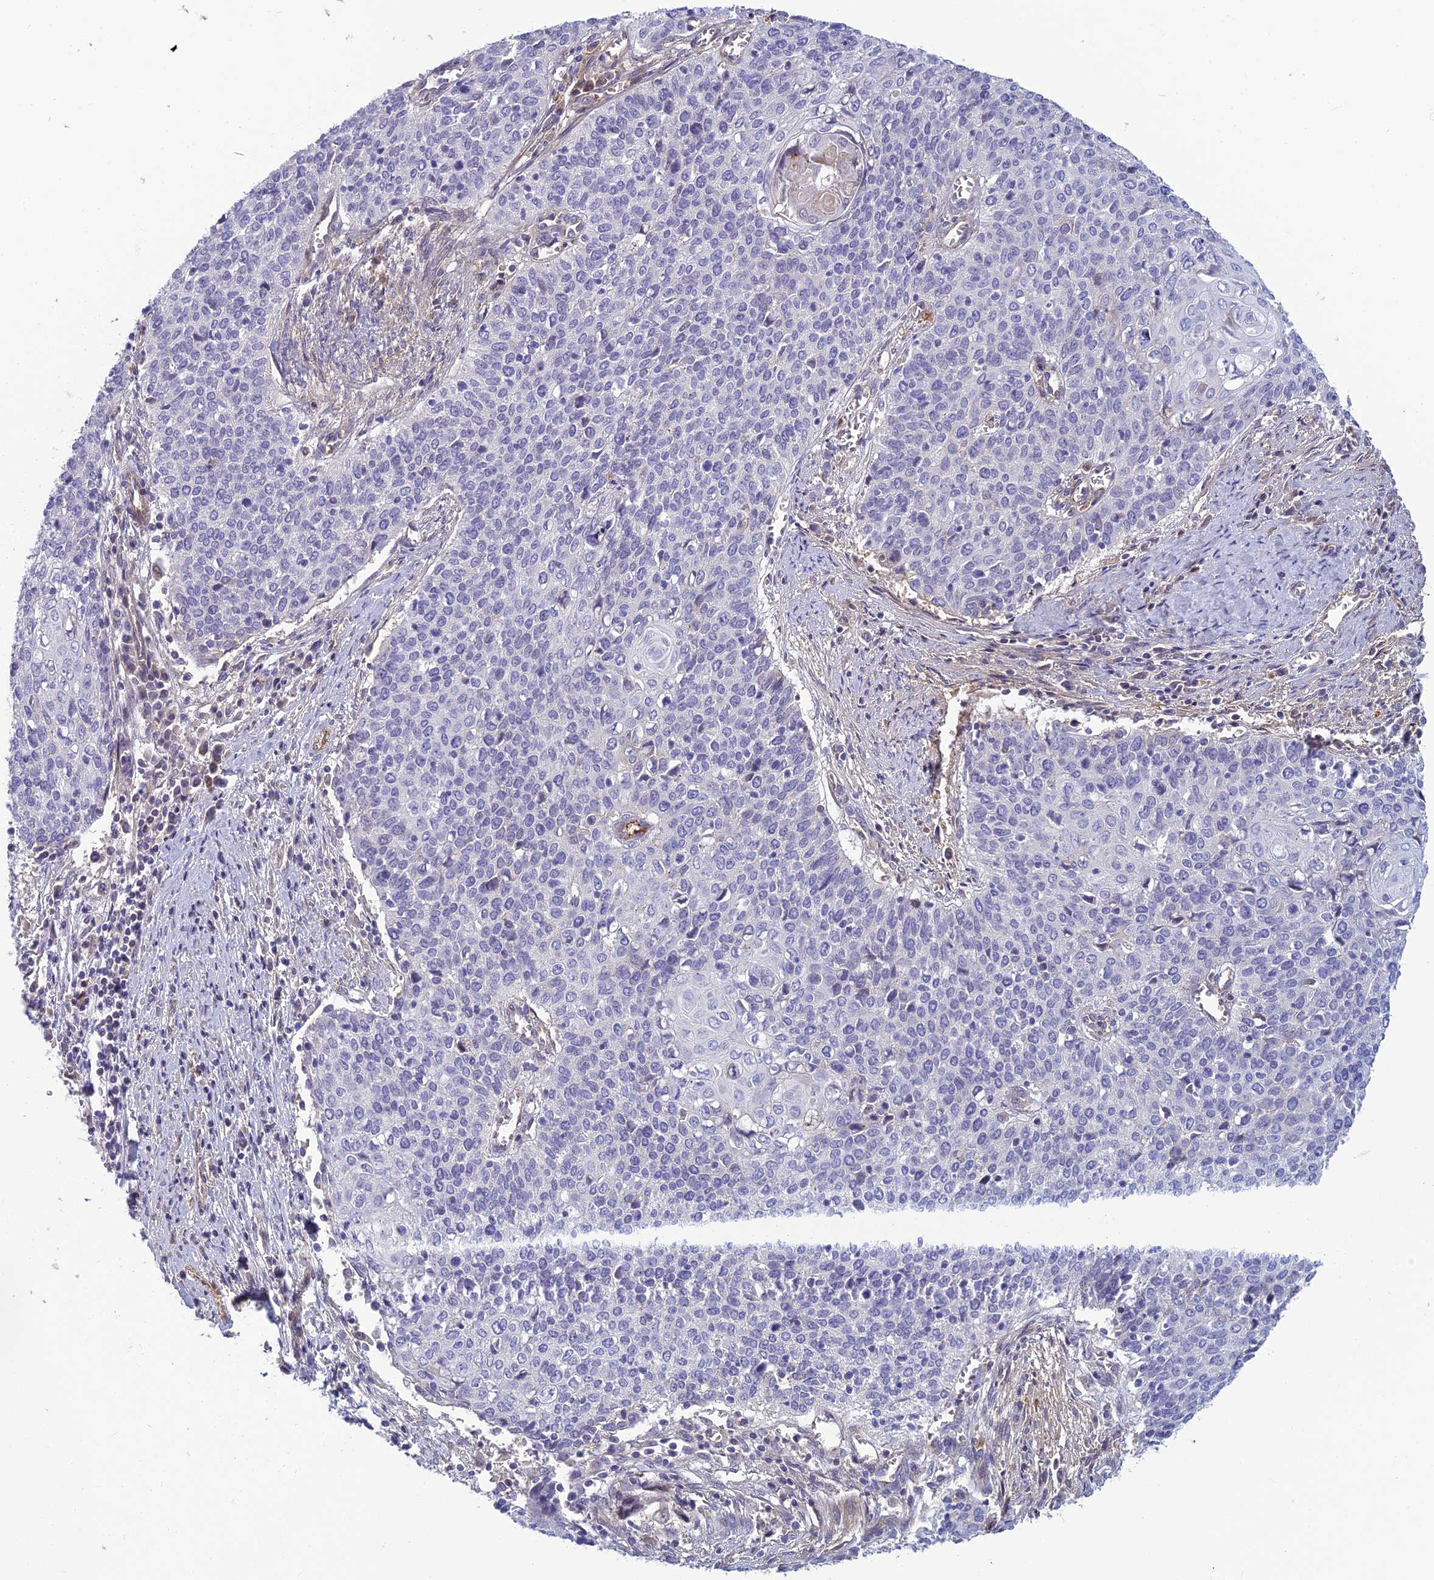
{"staining": {"intensity": "negative", "quantity": "none", "location": "none"}, "tissue": "cervical cancer", "cell_type": "Tumor cells", "image_type": "cancer", "snomed": [{"axis": "morphology", "description": "Squamous cell carcinoma, NOS"}, {"axis": "topography", "description": "Cervix"}], "caption": "An immunohistochemistry image of cervical squamous cell carcinoma is shown. There is no staining in tumor cells of cervical squamous cell carcinoma.", "gene": "CLEC11A", "patient": {"sex": "female", "age": 39}}